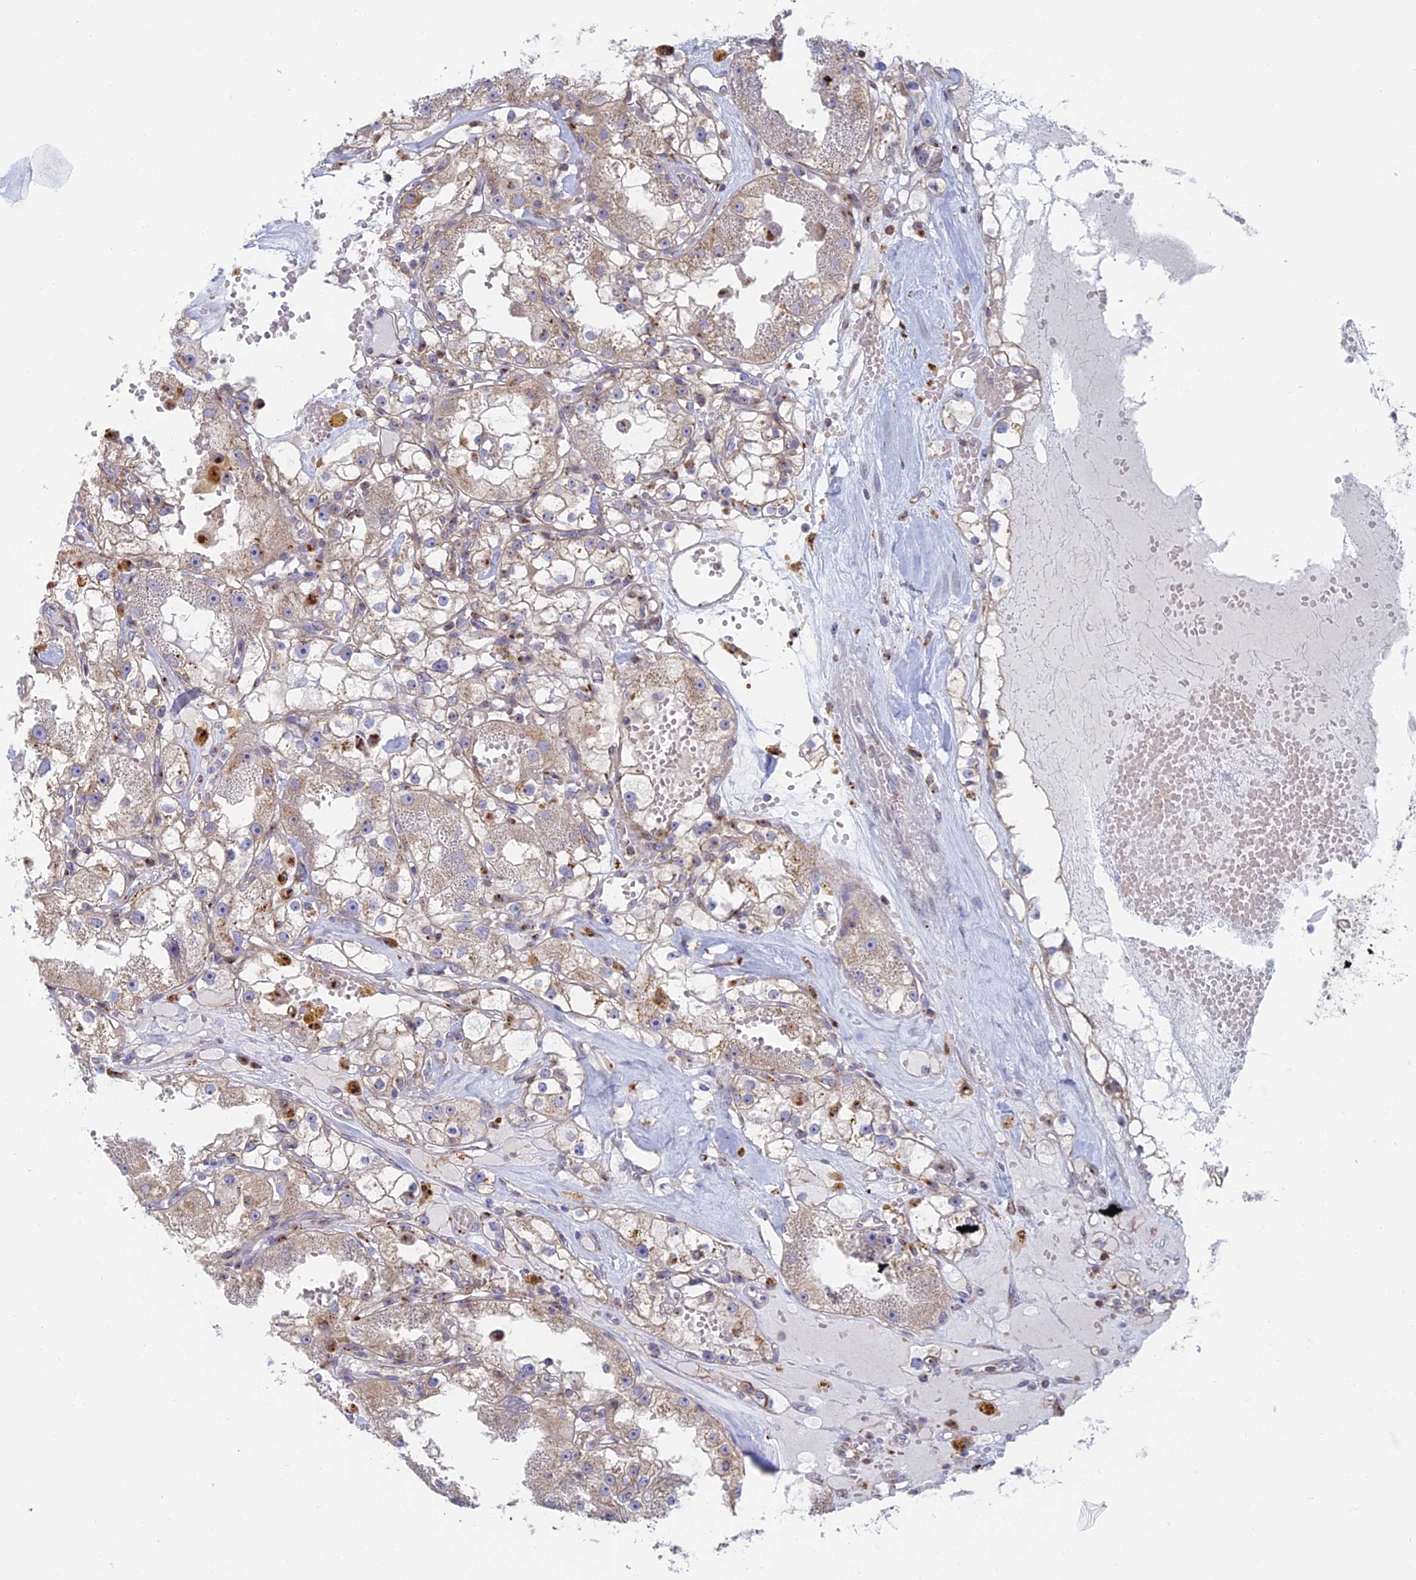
{"staining": {"intensity": "weak", "quantity": ">75%", "location": "cytoplasmic/membranous"}, "tissue": "renal cancer", "cell_type": "Tumor cells", "image_type": "cancer", "snomed": [{"axis": "morphology", "description": "Adenocarcinoma, NOS"}, {"axis": "topography", "description": "Kidney"}], "caption": "This photomicrograph displays IHC staining of renal cancer, with low weak cytoplasmic/membranous staining in about >75% of tumor cells.", "gene": "HS2ST1", "patient": {"sex": "male", "age": 56}}